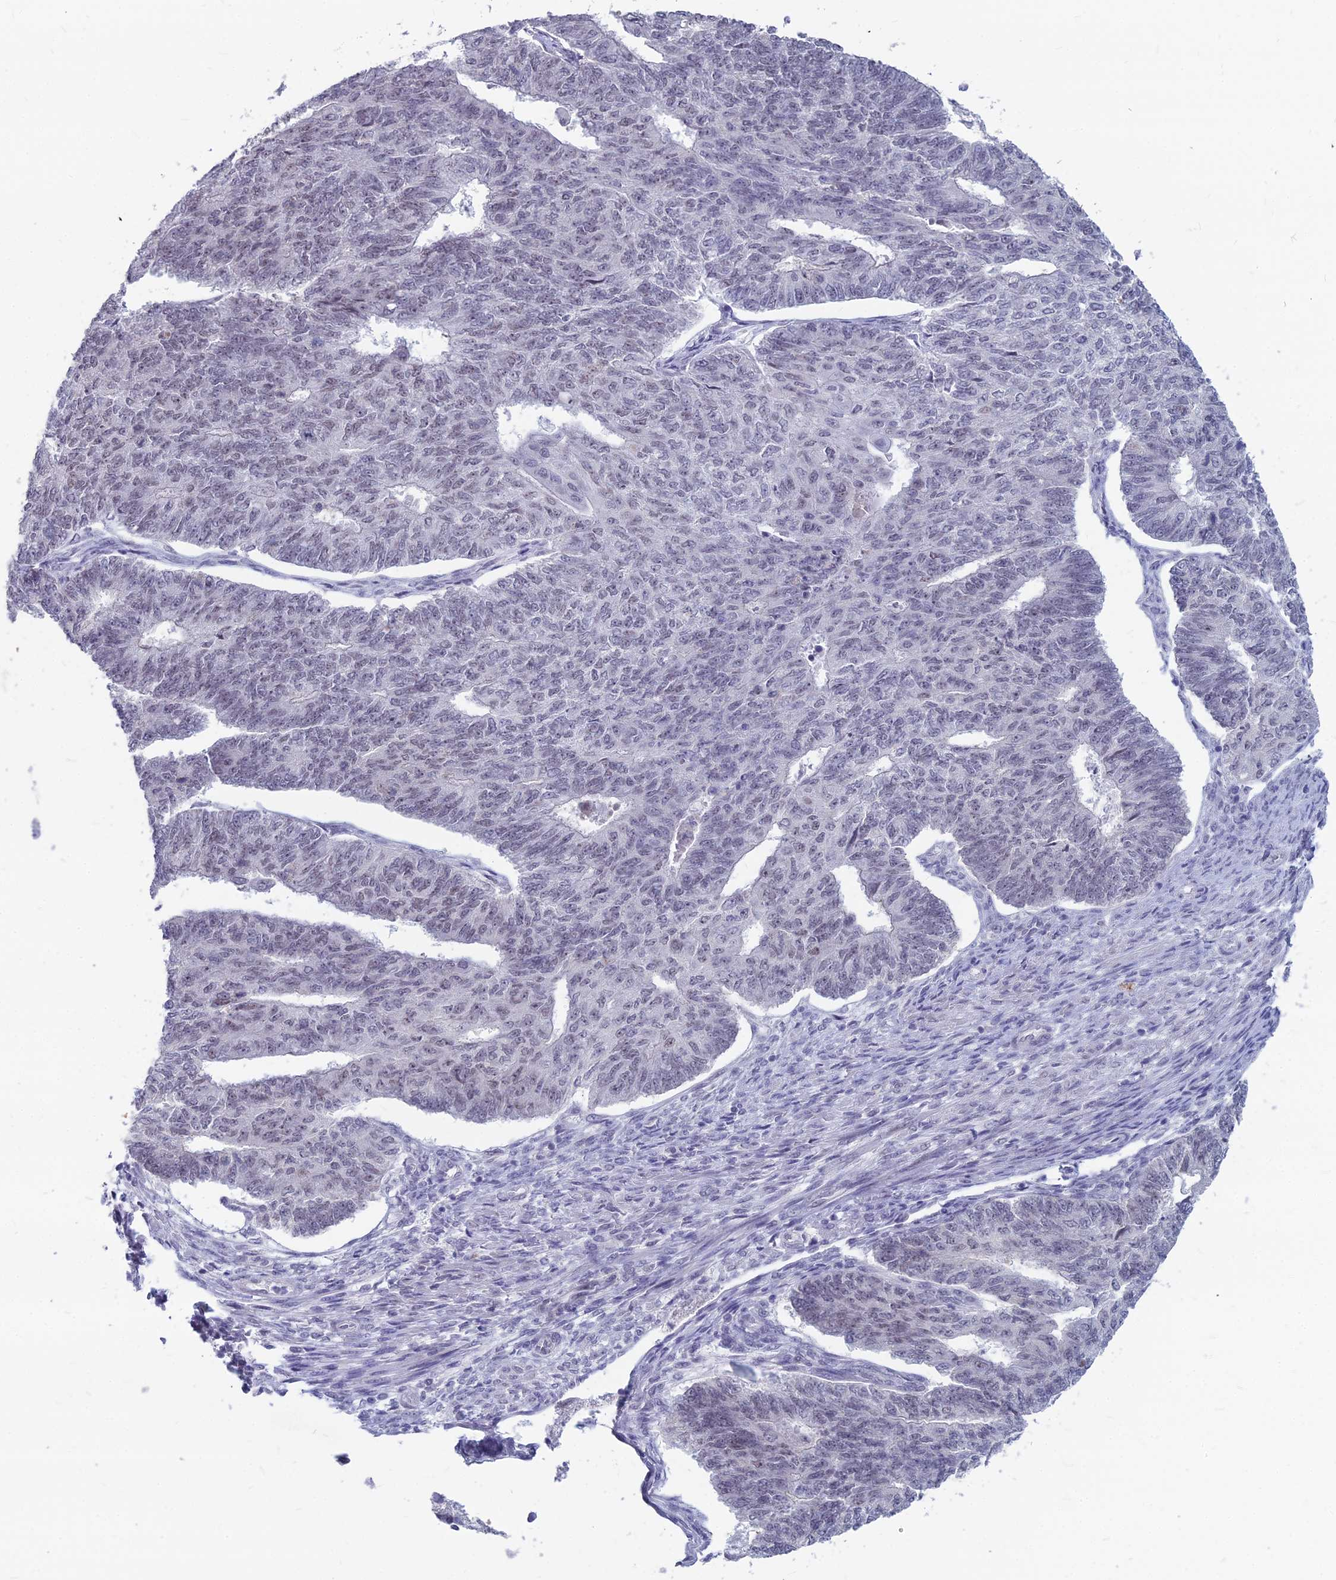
{"staining": {"intensity": "weak", "quantity": "<25%", "location": "nuclear"}, "tissue": "endometrial cancer", "cell_type": "Tumor cells", "image_type": "cancer", "snomed": [{"axis": "morphology", "description": "Adenocarcinoma, NOS"}, {"axis": "topography", "description": "Endometrium"}], "caption": "DAB immunohistochemical staining of endometrial adenocarcinoma displays no significant positivity in tumor cells.", "gene": "KAT7", "patient": {"sex": "female", "age": 32}}